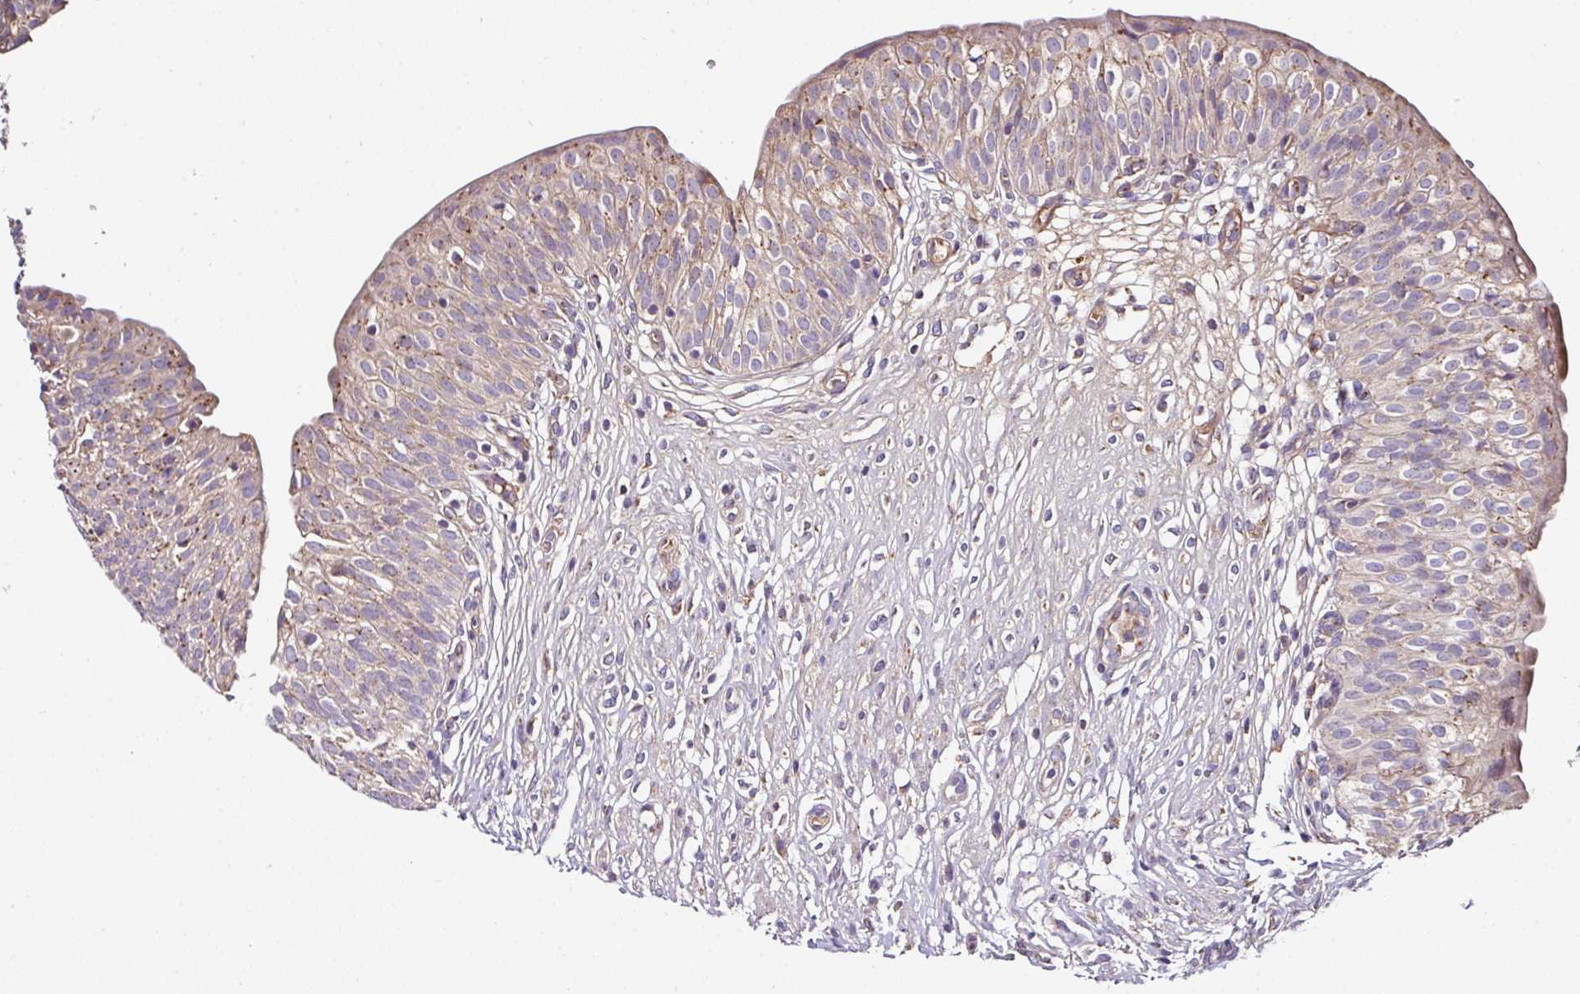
{"staining": {"intensity": "weak", "quantity": "25%-75%", "location": "cytoplasmic/membranous"}, "tissue": "urinary bladder", "cell_type": "Urothelial cells", "image_type": "normal", "snomed": [{"axis": "morphology", "description": "Normal tissue, NOS"}, {"axis": "topography", "description": "Urinary bladder"}], "caption": "Urothelial cells exhibit low levels of weak cytoplasmic/membranous expression in about 25%-75% of cells in normal urinary bladder.", "gene": "CPD", "patient": {"sex": "male", "age": 55}}